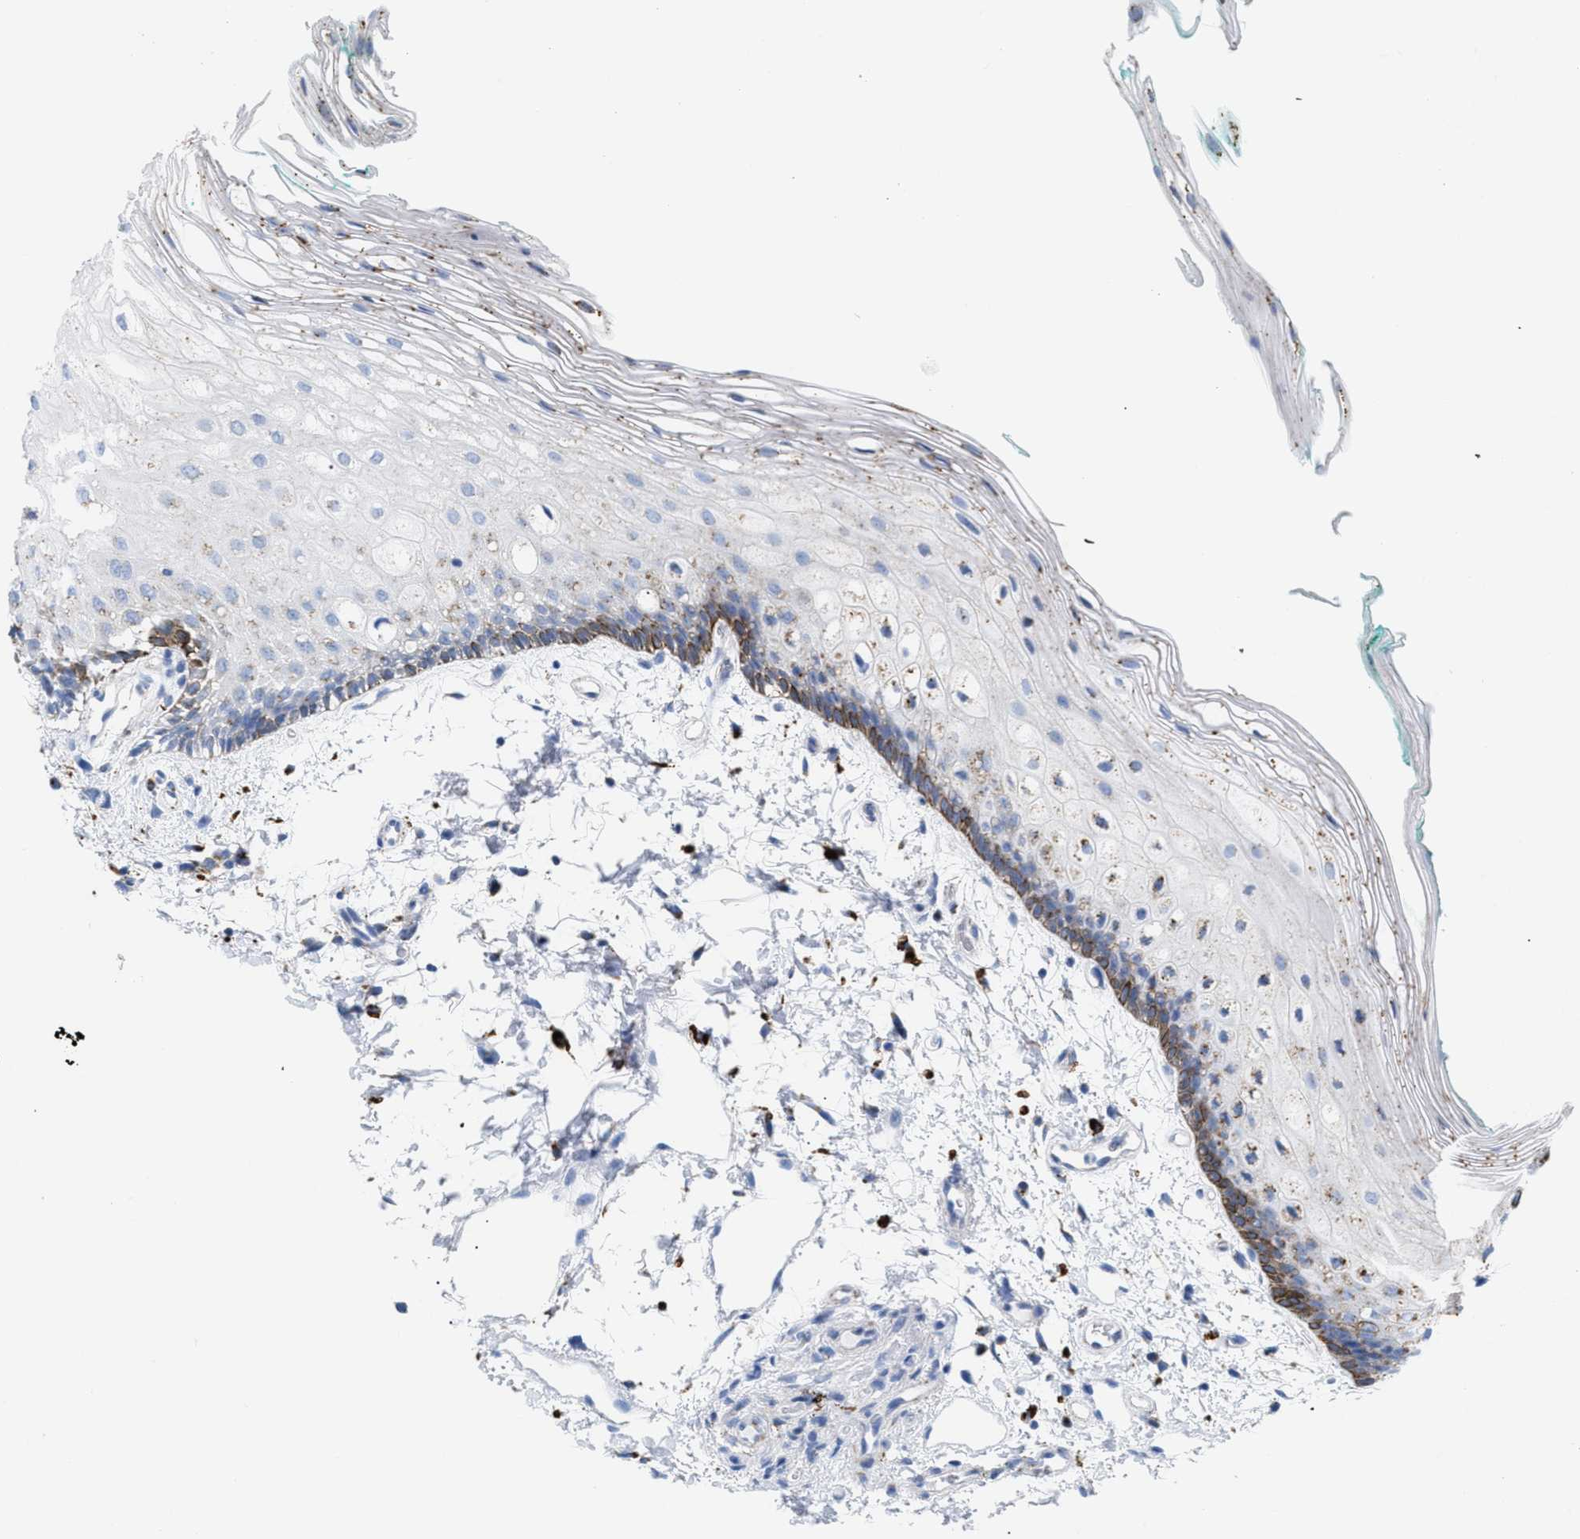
{"staining": {"intensity": "moderate", "quantity": "<25%", "location": "cytoplasmic/membranous"}, "tissue": "oral mucosa", "cell_type": "Squamous epithelial cells", "image_type": "normal", "snomed": [{"axis": "morphology", "description": "Normal tissue, NOS"}, {"axis": "topography", "description": "Skeletal muscle"}, {"axis": "topography", "description": "Oral tissue"}, {"axis": "topography", "description": "Peripheral nerve tissue"}], "caption": "Brown immunohistochemical staining in benign oral mucosa shows moderate cytoplasmic/membranous expression in about <25% of squamous epithelial cells. The protein is stained brown, and the nuclei are stained in blue (DAB IHC with brightfield microscopy, high magnification).", "gene": "DRAM2", "patient": {"sex": "female", "age": 84}}